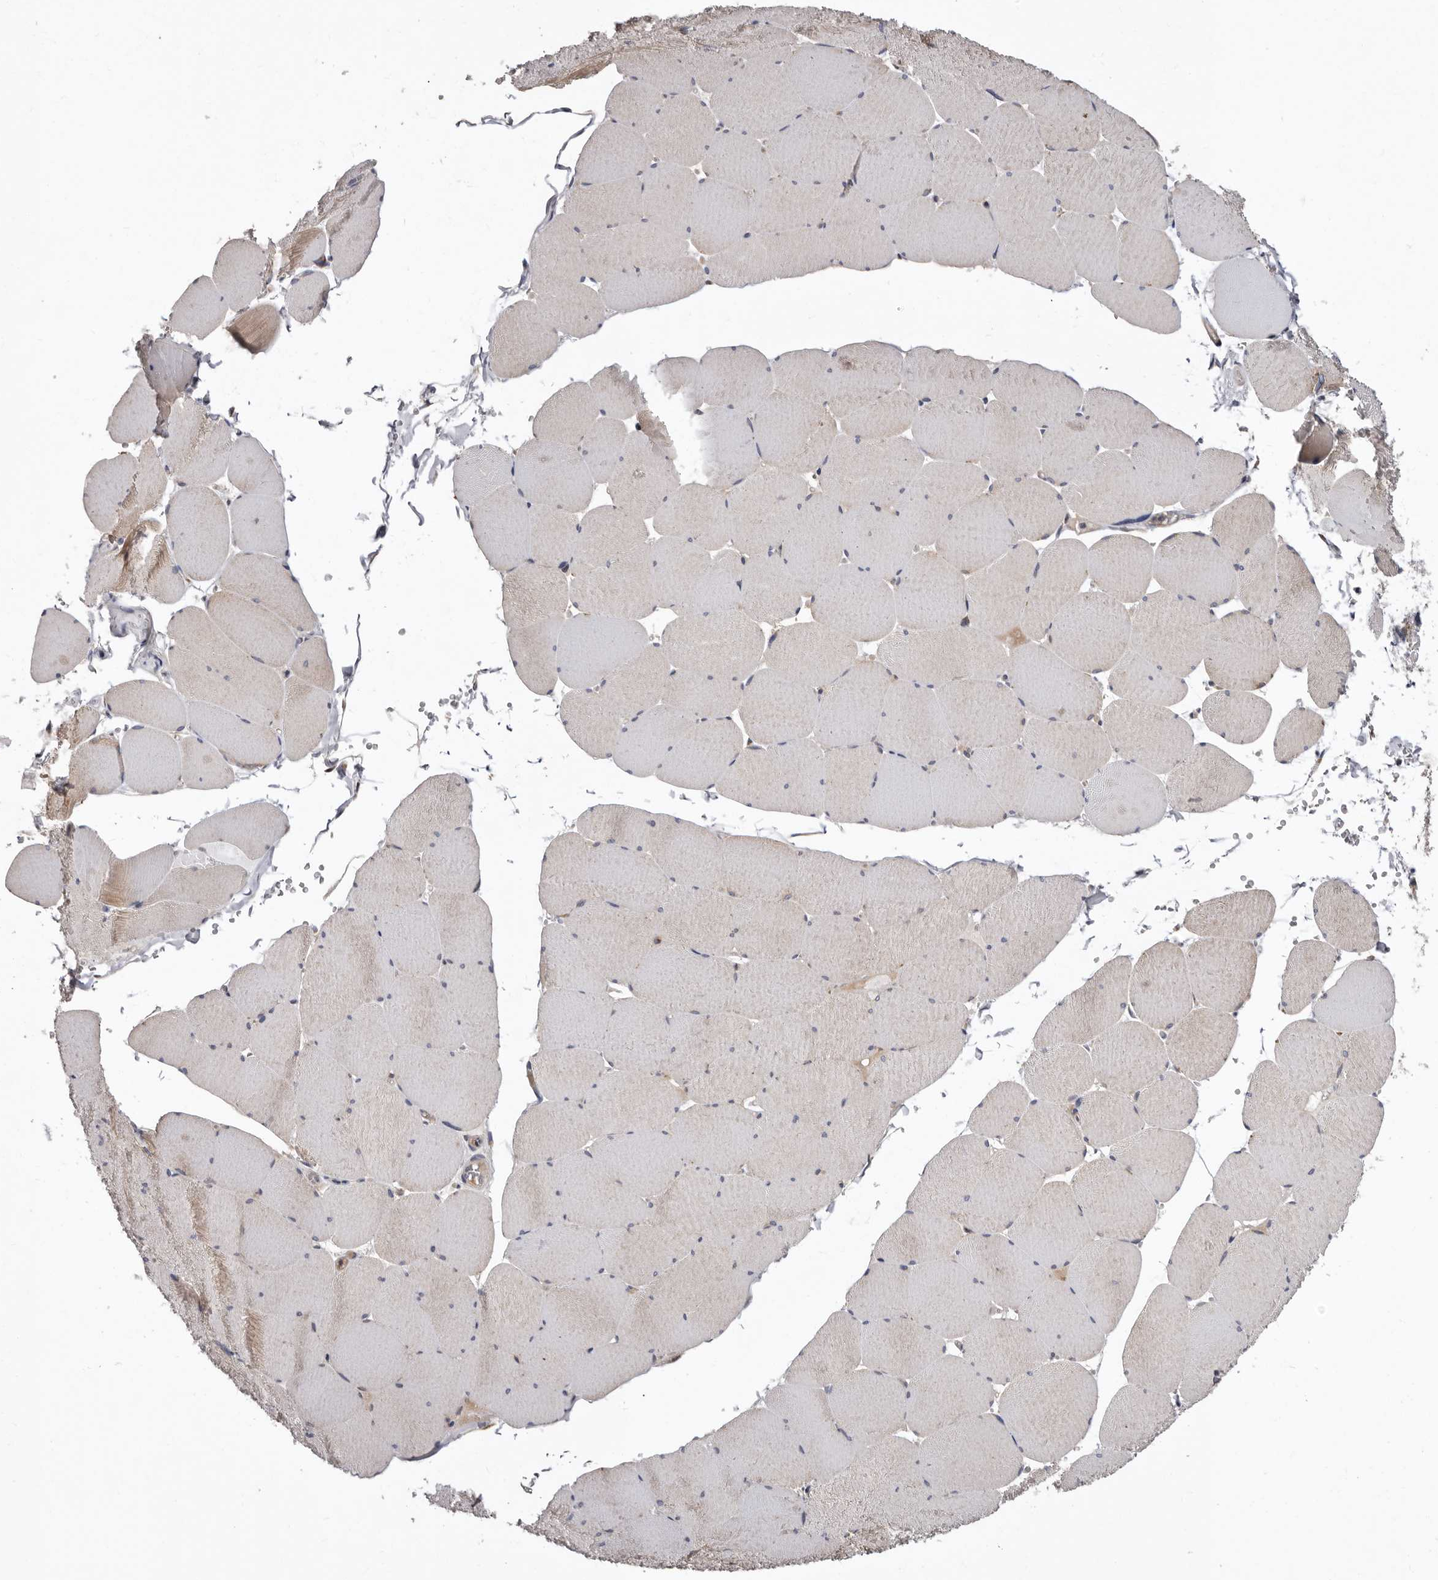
{"staining": {"intensity": "moderate", "quantity": "25%-75%", "location": "cytoplasmic/membranous"}, "tissue": "skeletal muscle", "cell_type": "Myocytes", "image_type": "normal", "snomed": [{"axis": "morphology", "description": "Normal tissue, NOS"}, {"axis": "topography", "description": "Skeletal muscle"}, {"axis": "topography", "description": "Head-Neck"}], "caption": "About 25%-75% of myocytes in benign human skeletal muscle show moderate cytoplasmic/membranous protein staining as visualized by brown immunohistochemical staining.", "gene": "ASIC5", "patient": {"sex": "male", "age": 66}}